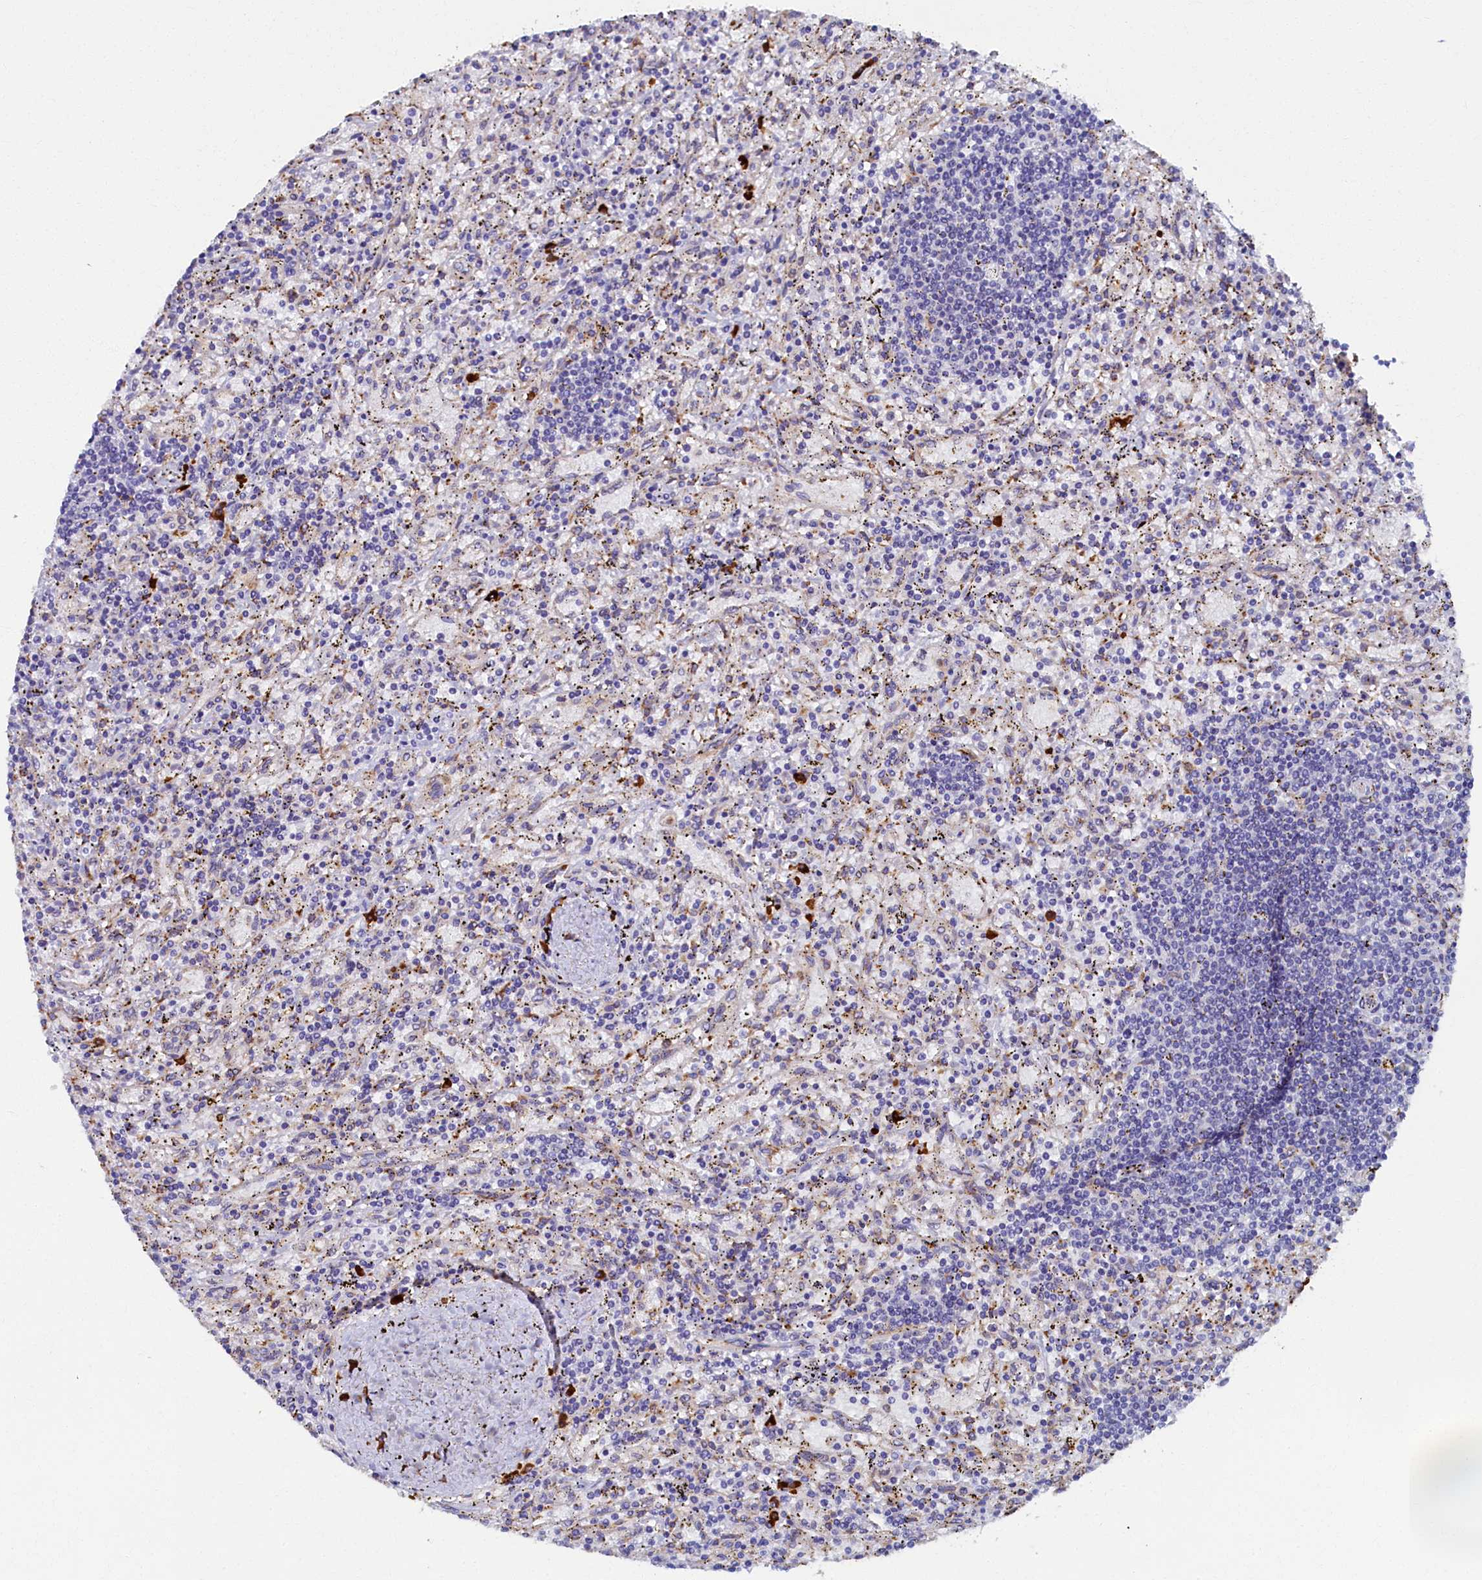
{"staining": {"intensity": "negative", "quantity": "none", "location": "none"}, "tissue": "lymphoma", "cell_type": "Tumor cells", "image_type": "cancer", "snomed": [{"axis": "morphology", "description": "Malignant lymphoma, non-Hodgkin's type, Low grade"}, {"axis": "topography", "description": "Spleen"}], "caption": "Tumor cells show no significant protein staining in lymphoma. Brightfield microscopy of immunohistochemistry (IHC) stained with DAB (3,3'-diaminobenzidine) (brown) and hematoxylin (blue), captured at high magnification.", "gene": "TMEM18", "patient": {"sex": "male", "age": 76}}